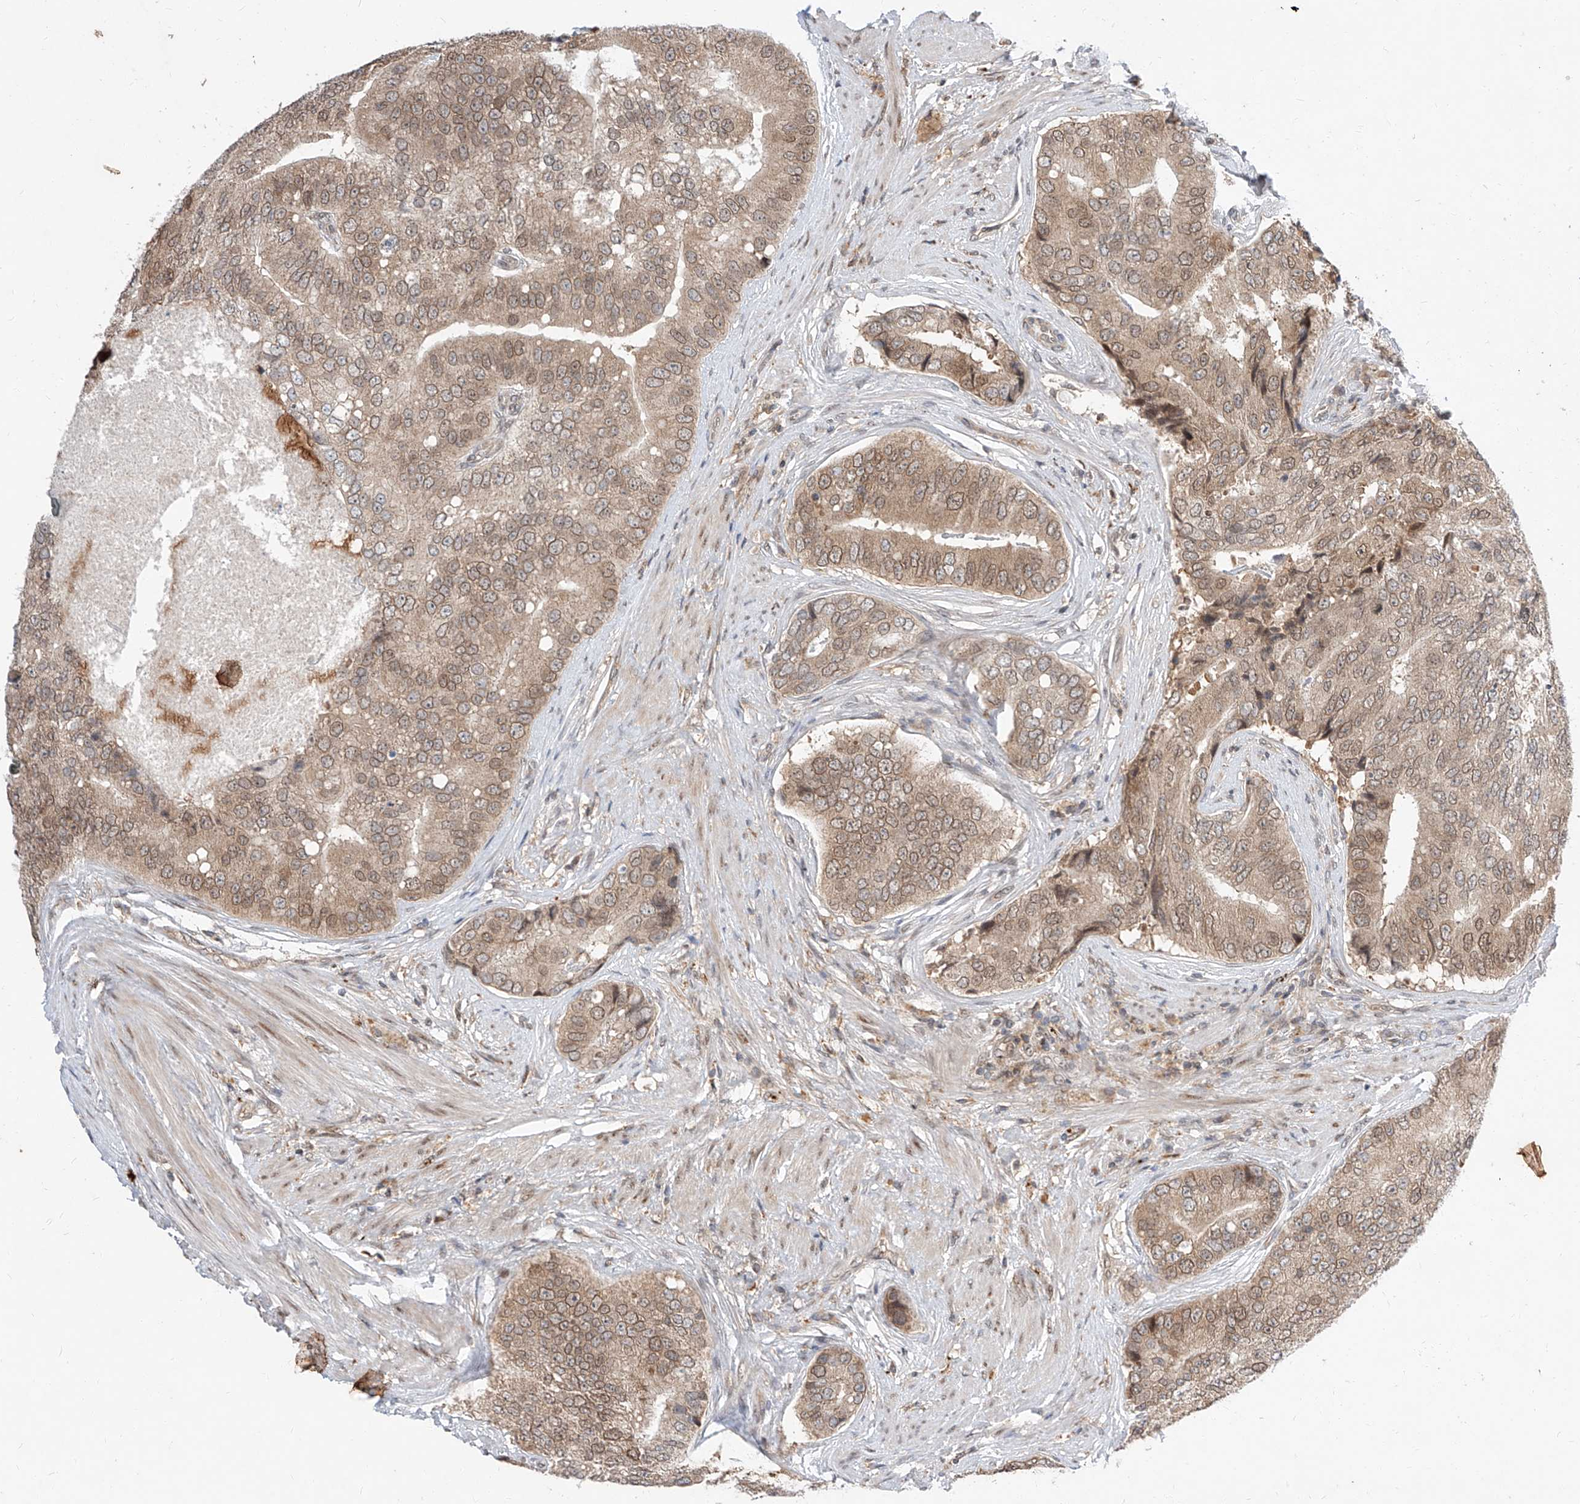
{"staining": {"intensity": "weak", "quantity": ">75%", "location": "cytoplasmic/membranous,nuclear"}, "tissue": "prostate cancer", "cell_type": "Tumor cells", "image_type": "cancer", "snomed": [{"axis": "morphology", "description": "Adenocarcinoma, High grade"}, {"axis": "topography", "description": "Prostate"}], "caption": "A histopathology image showing weak cytoplasmic/membranous and nuclear expression in approximately >75% of tumor cells in prostate high-grade adenocarcinoma, as visualized by brown immunohistochemical staining.", "gene": "DIRAS3", "patient": {"sex": "male", "age": 70}}